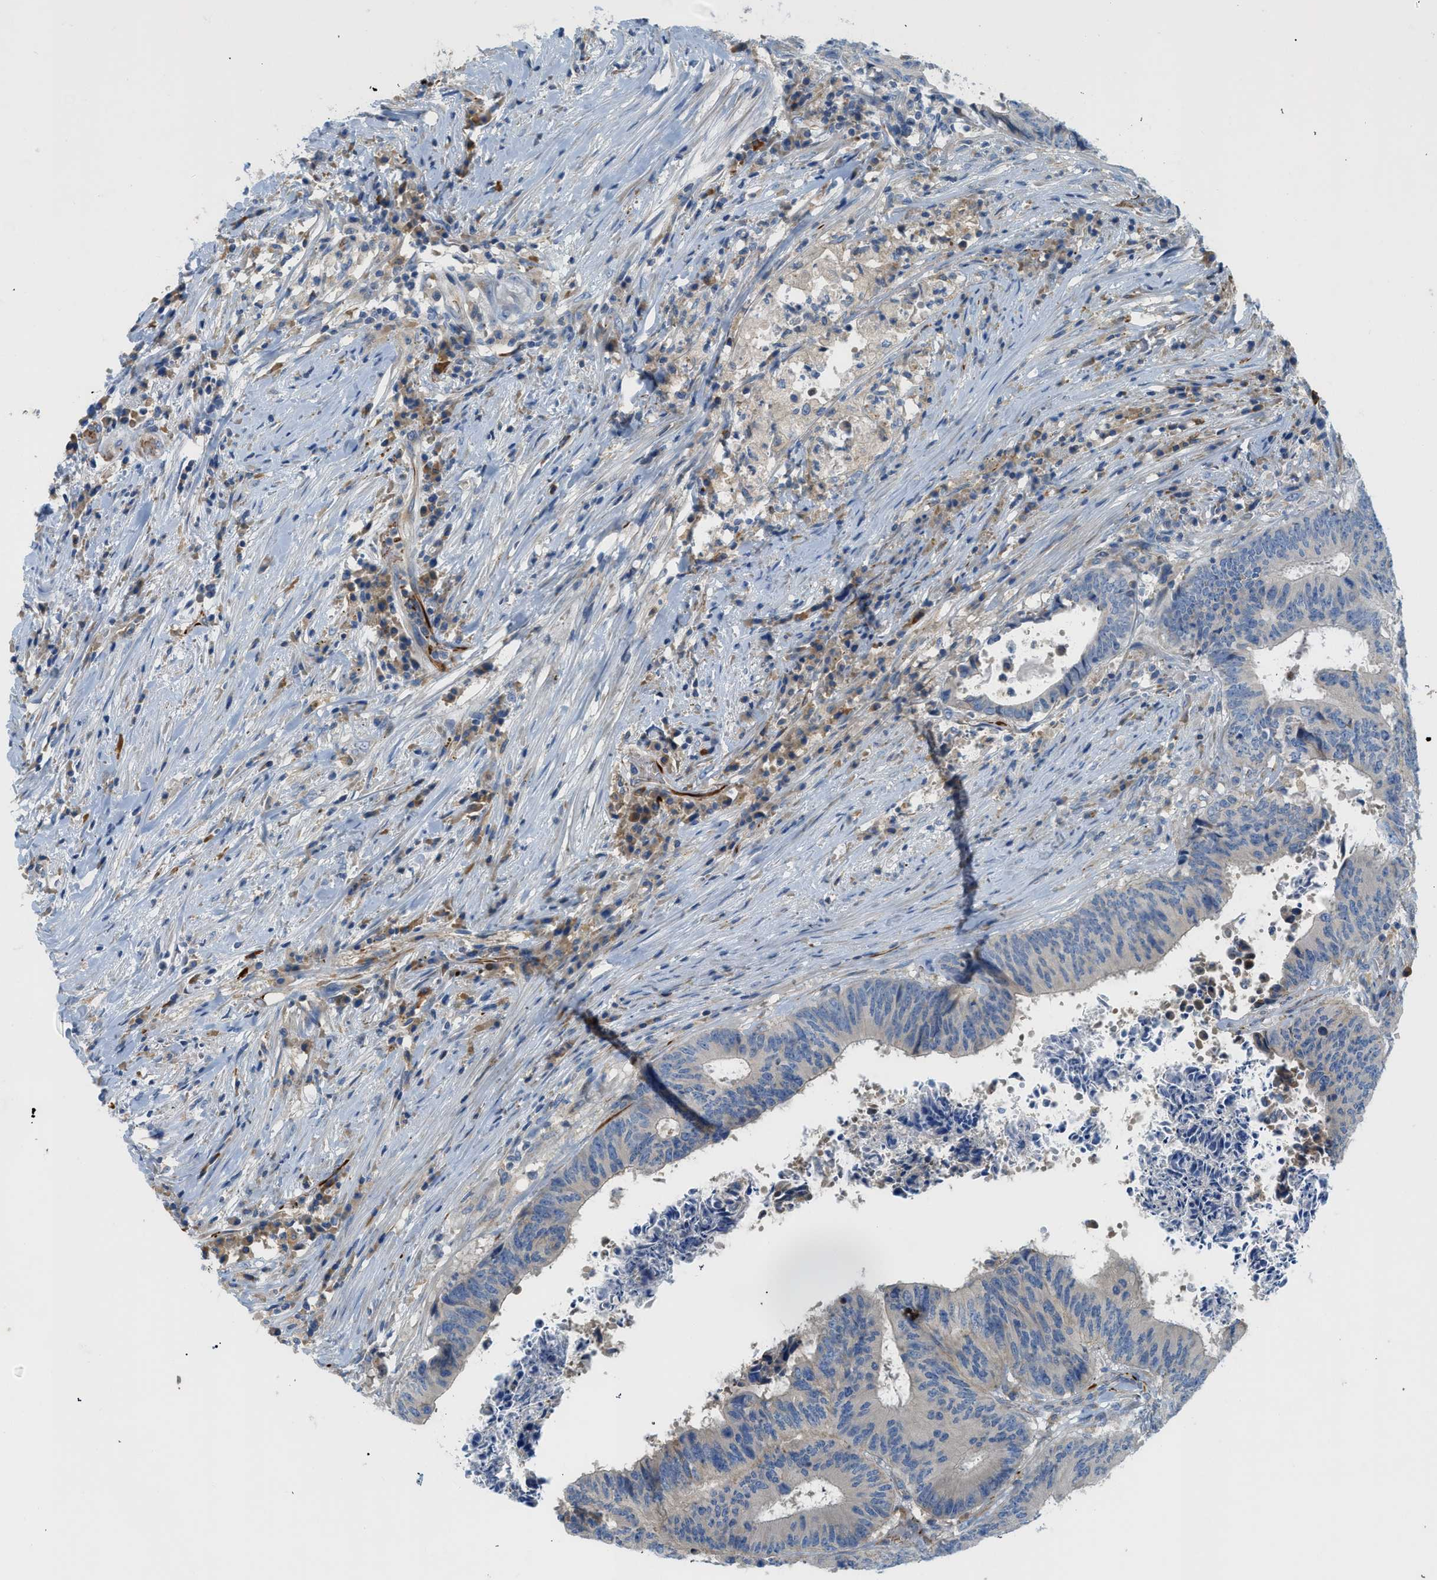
{"staining": {"intensity": "negative", "quantity": "none", "location": "none"}, "tissue": "colorectal cancer", "cell_type": "Tumor cells", "image_type": "cancer", "snomed": [{"axis": "morphology", "description": "Adenocarcinoma, NOS"}, {"axis": "topography", "description": "Rectum"}], "caption": "The IHC image has no significant staining in tumor cells of colorectal cancer tissue.", "gene": "ZNF831", "patient": {"sex": "male", "age": 72}}